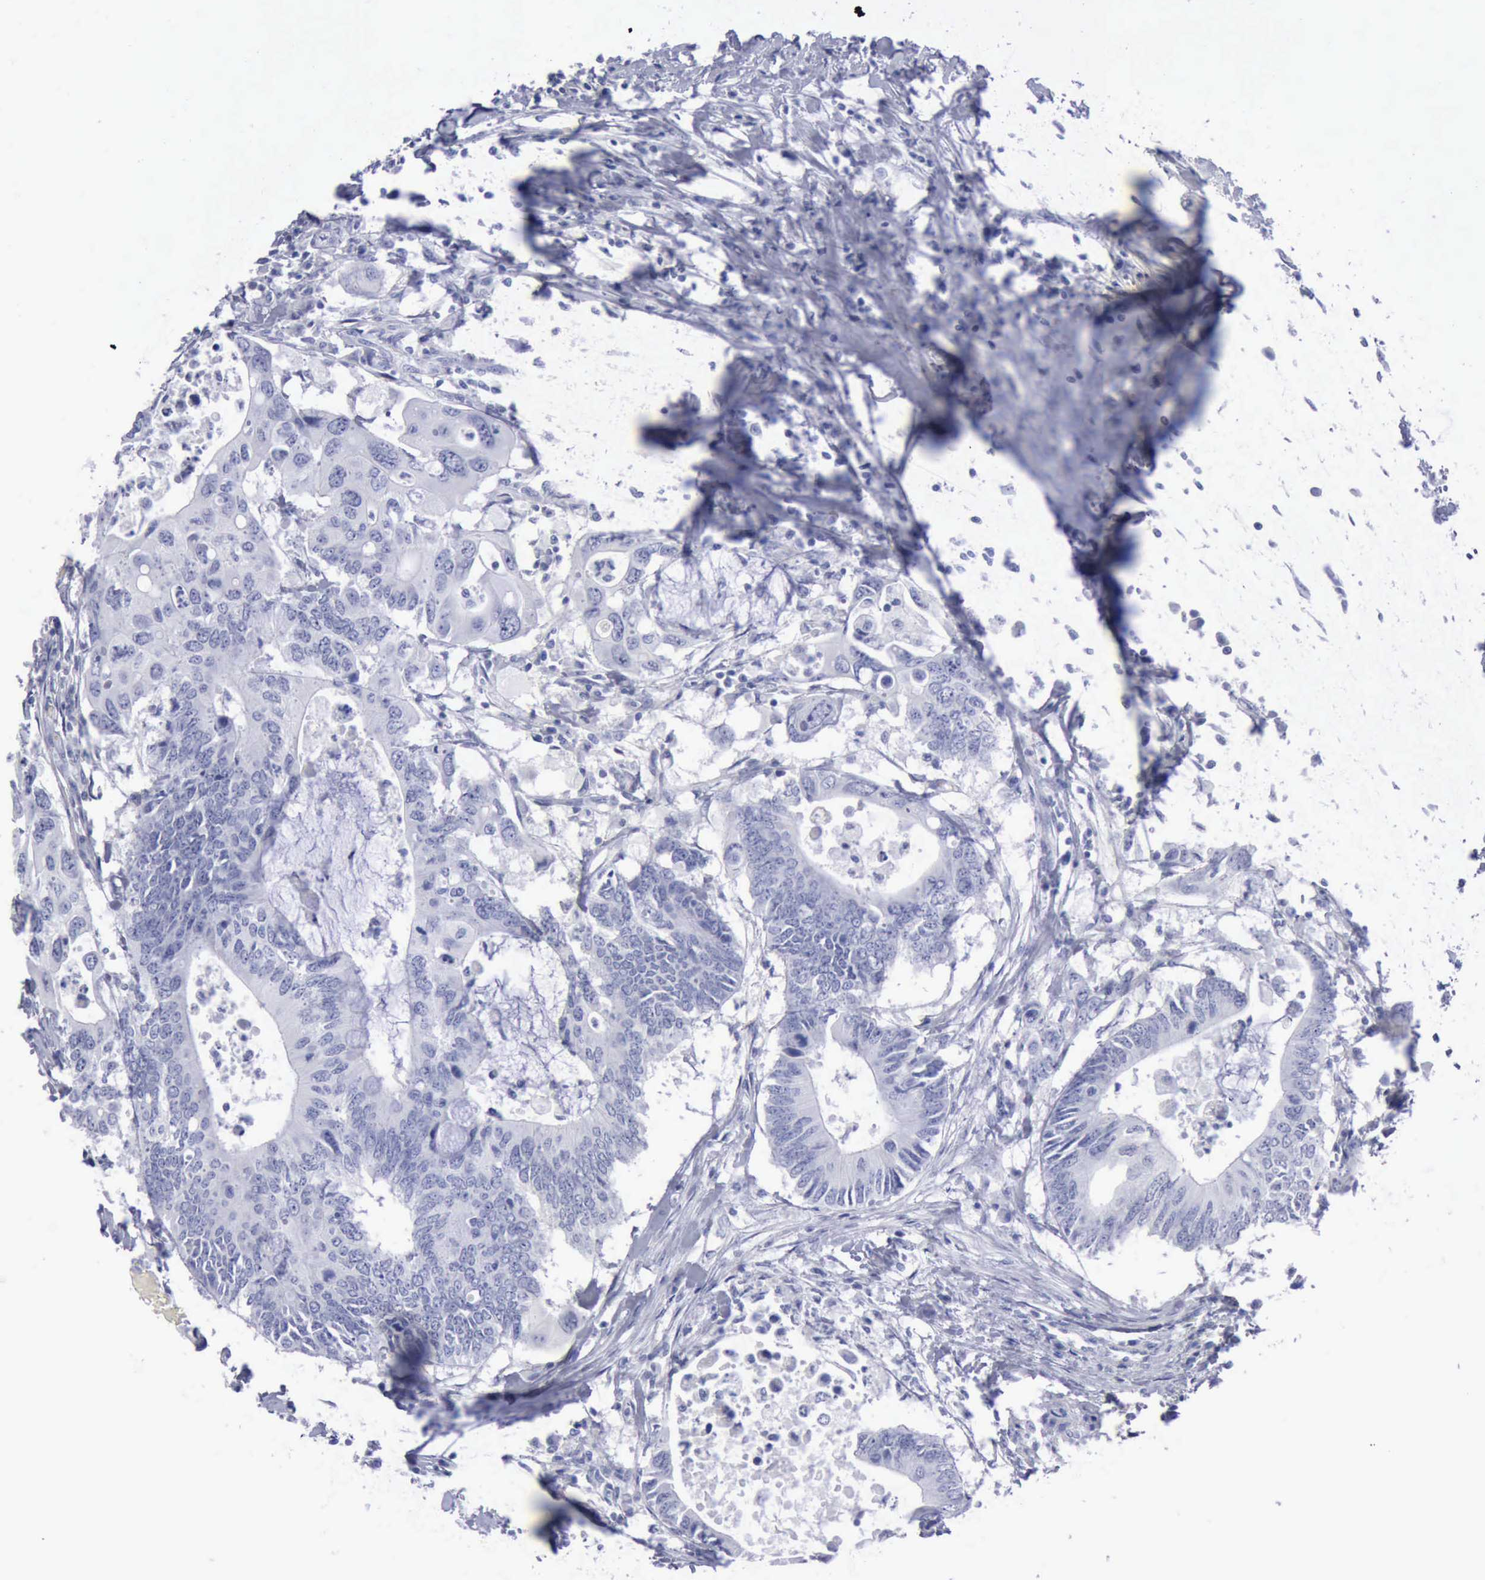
{"staining": {"intensity": "negative", "quantity": "none", "location": "none"}, "tissue": "colorectal cancer", "cell_type": "Tumor cells", "image_type": "cancer", "snomed": [{"axis": "morphology", "description": "Adenocarcinoma, NOS"}, {"axis": "topography", "description": "Colon"}], "caption": "Immunohistochemical staining of human colorectal adenocarcinoma reveals no significant expression in tumor cells.", "gene": "KRT13", "patient": {"sex": "male", "age": 71}}